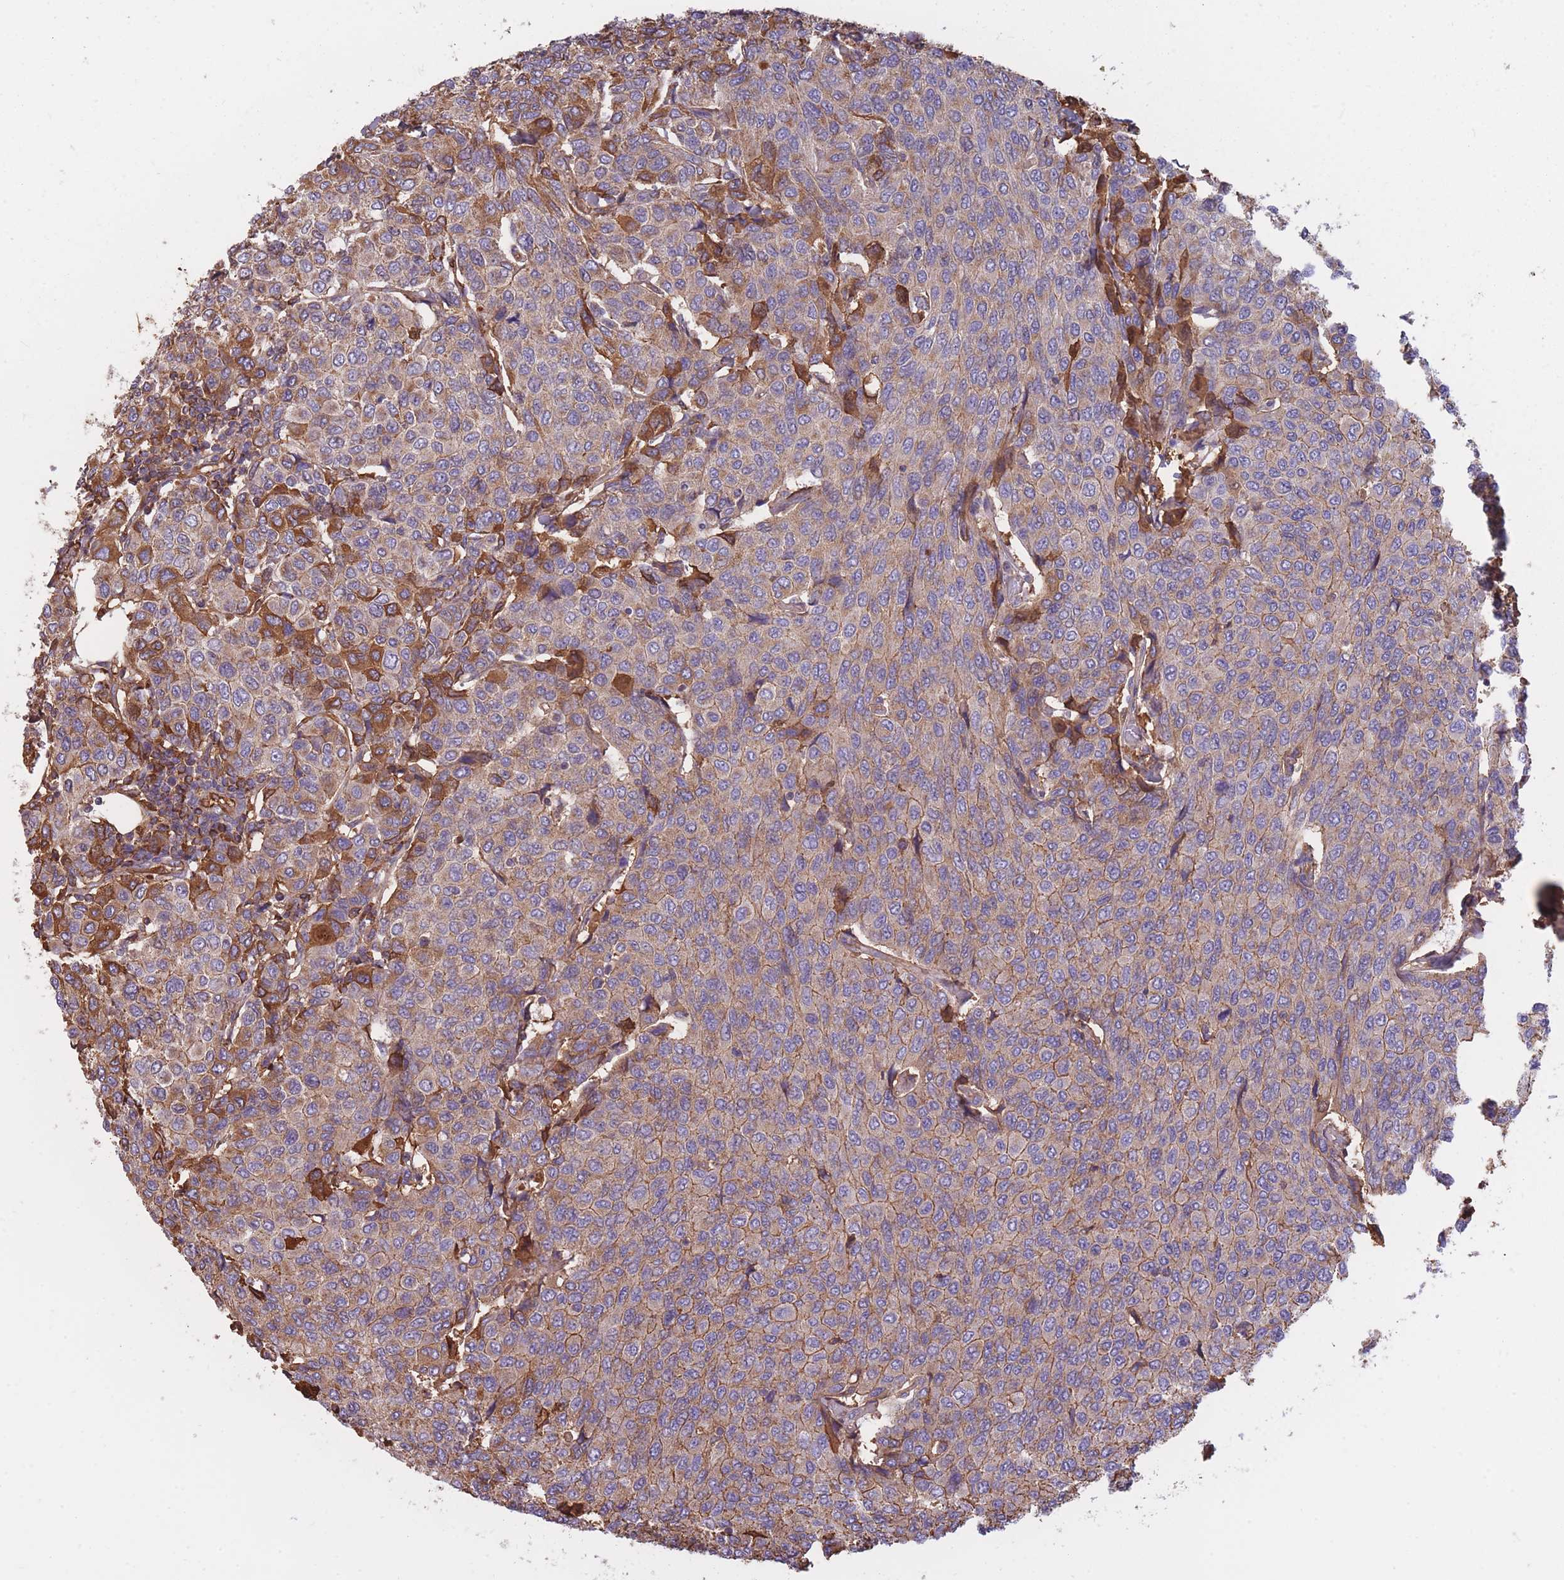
{"staining": {"intensity": "moderate", "quantity": "<25%", "location": "cytoplasmic/membranous"}, "tissue": "breast cancer", "cell_type": "Tumor cells", "image_type": "cancer", "snomed": [{"axis": "morphology", "description": "Duct carcinoma"}, {"axis": "topography", "description": "Breast"}], "caption": "This is a micrograph of IHC staining of breast cancer, which shows moderate staining in the cytoplasmic/membranous of tumor cells.", "gene": "KAT2A", "patient": {"sex": "female", "age": 55}}